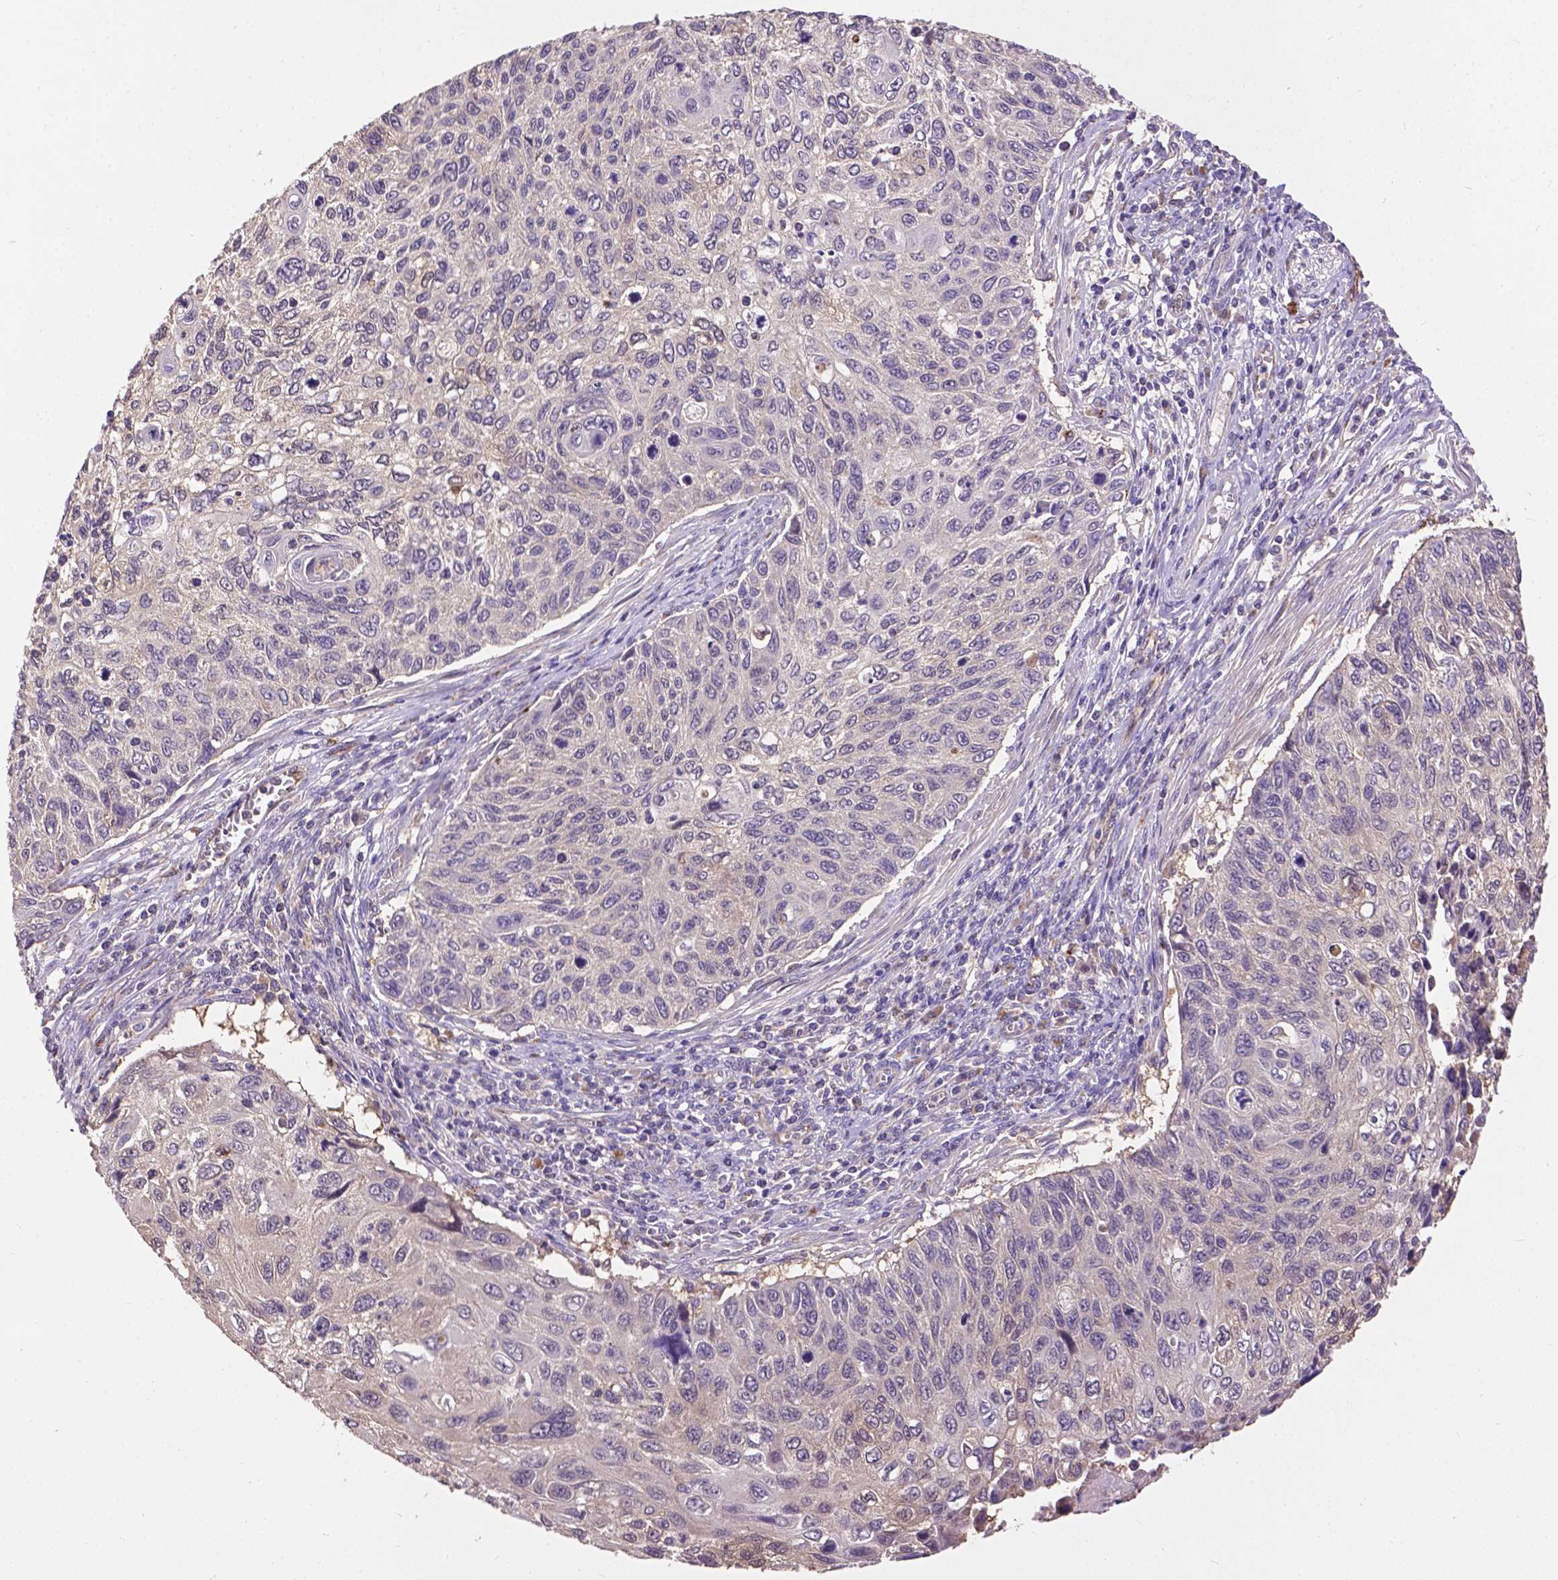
{"staining": {"intensity": "negative", "quantity": "none", "location": "none"}, "tissue": "cervical cancer", "cell_type": "Tumor cells", "image_type": "cancer", "snomed": [{"axis": "morphology", "description": "Squamous cell carcinoma, NOS"}, {"axis": "topography", "description": "Cervix"}], "caption": "Immunohistochemistry (IHC) image of neoplastic tissue: squamous cell carcinoma (cervical) stained with DAB (3,3'-diaminobenzidine) shows no significant protein expression in tumor cells.", "gene": "ZNF337", "patient": {"sex": "female", "age": 70}}